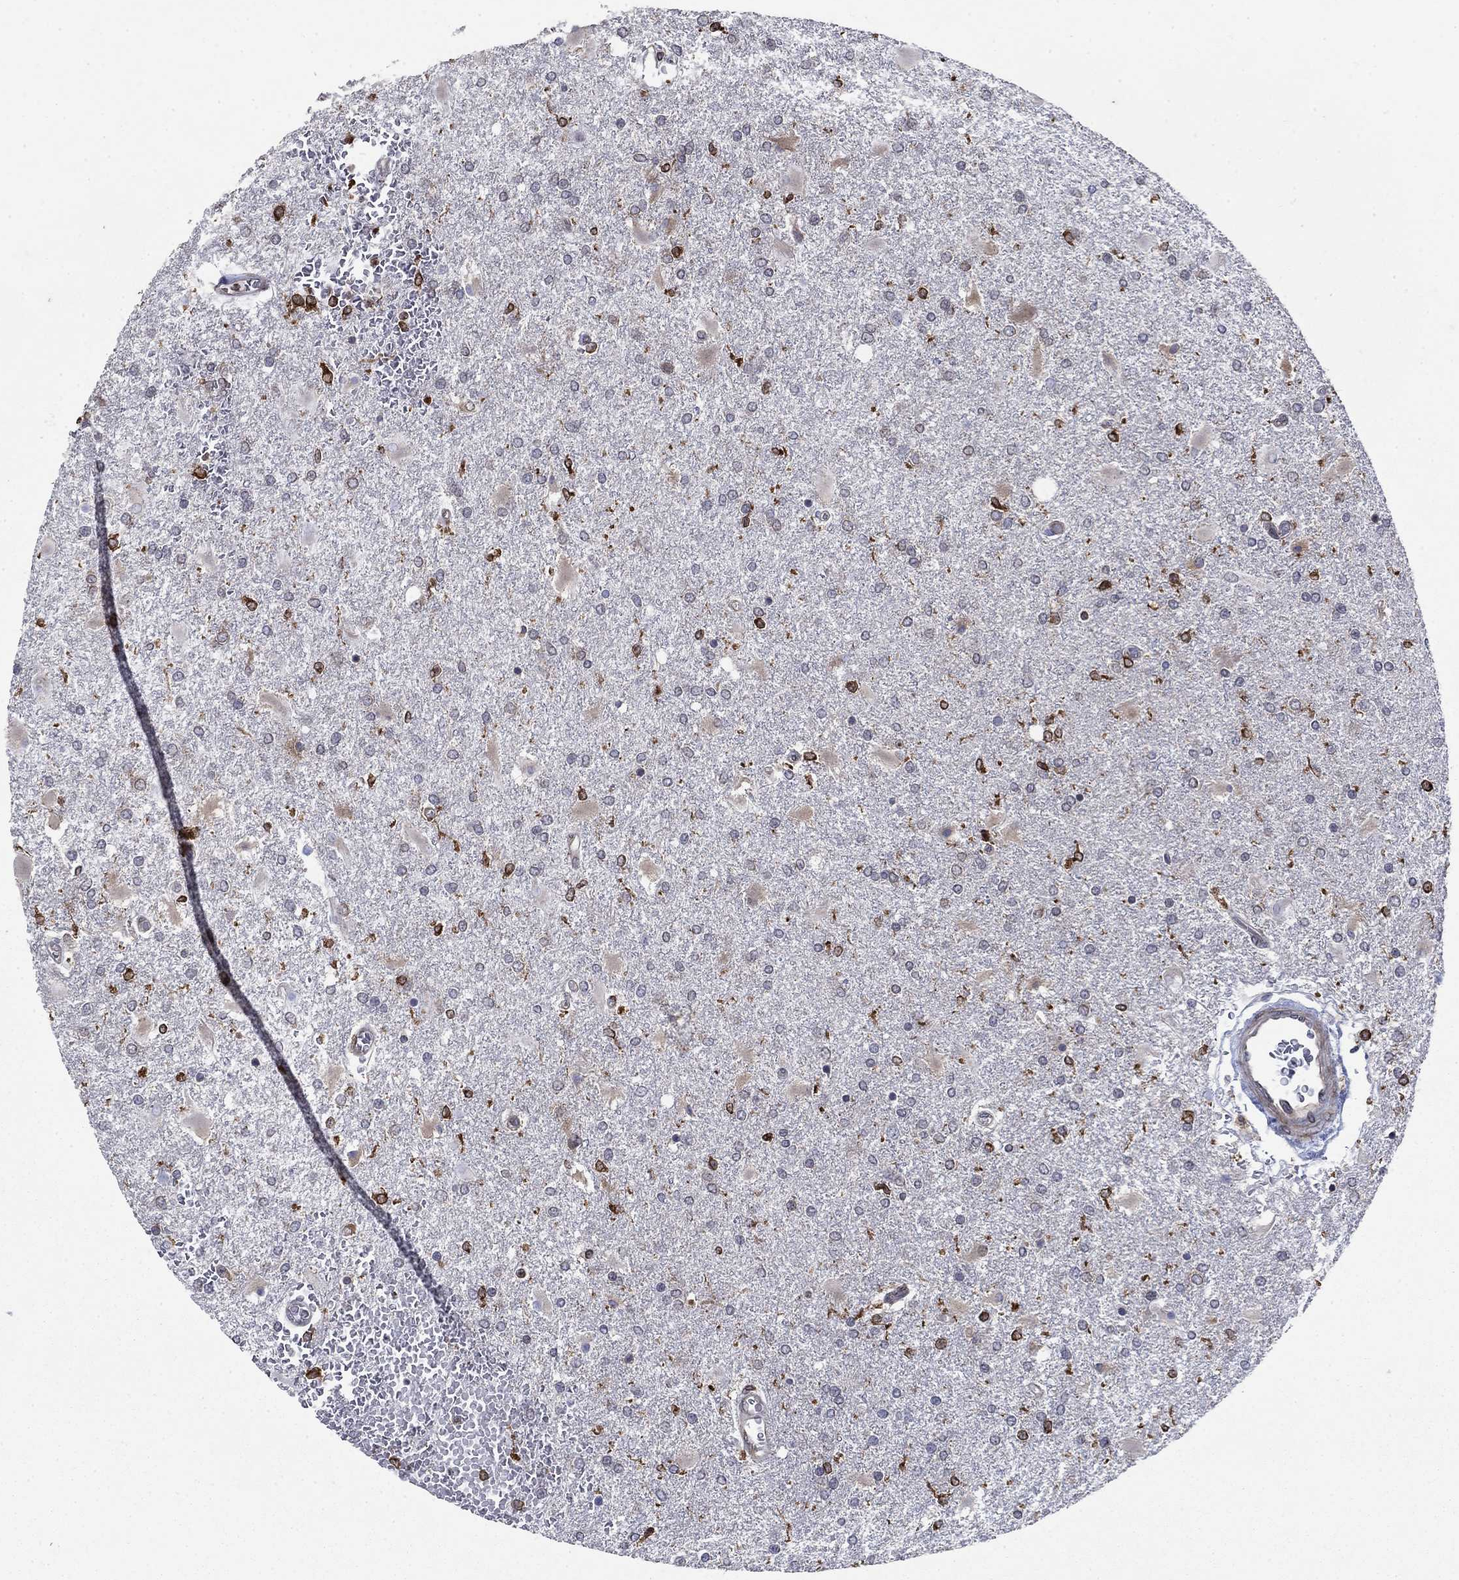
{"staining": {"intensity": "negative", "quantity": "none", "location": "none"}, "tissue": "glioma", "cell_type": "Tumor cells", "image_type": "cancer", "snomed": [{"axis": "morphology", "description": "Glioma, malignant, High grade"}, {"axis": "topography", "description": "Cerebral cortex"}], "caption": "Image shows no significant protein expression in tumor cells of high-grade glioma (malignant).", "gene": "DHRS7", "patient": {"sex": "male", "age": 79}}